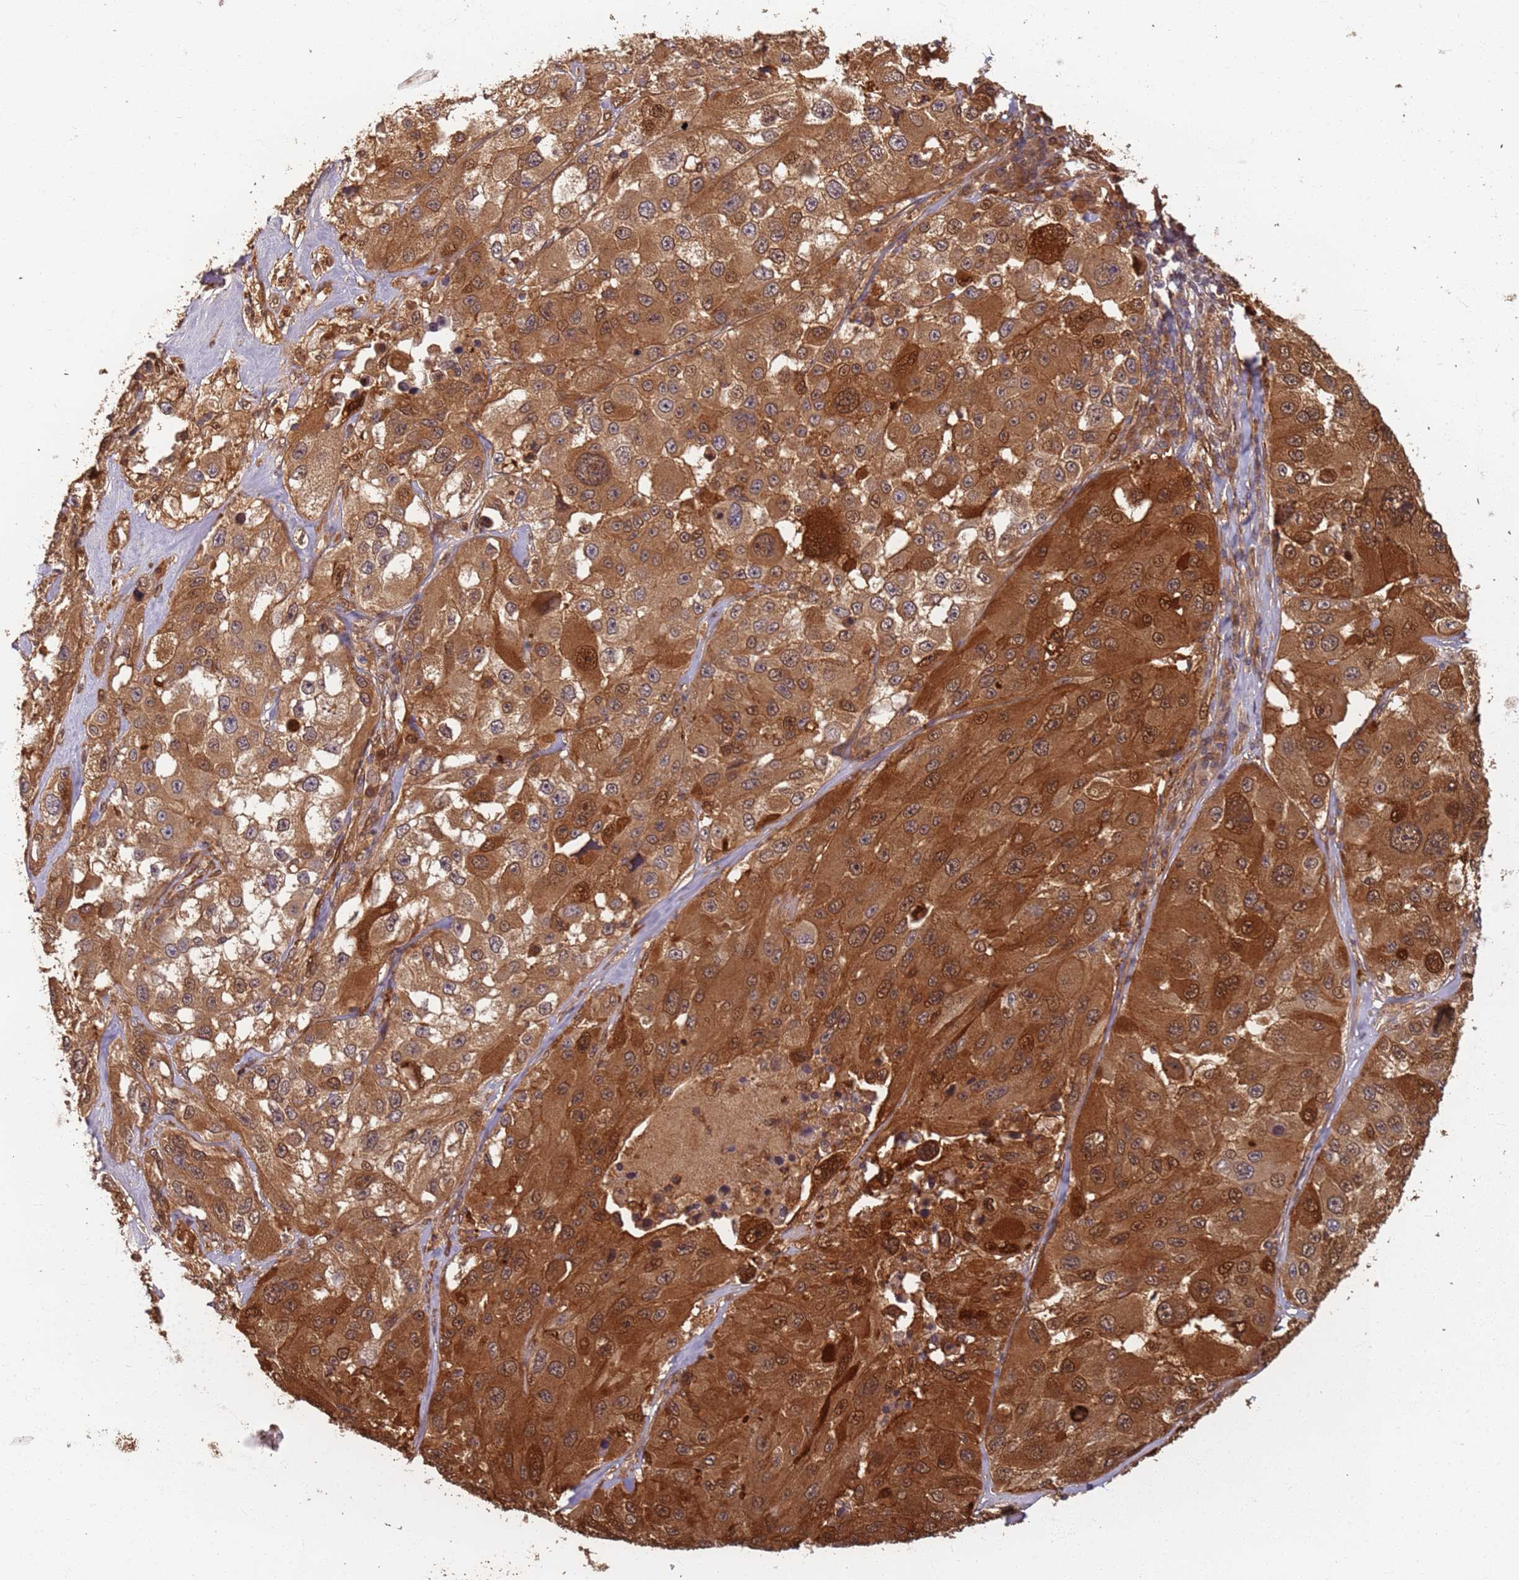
{"staining": {"intensity": "strong", "quantity": ">75%", "location": "cytoplasmic/membranous,nuclear"}, "tissue": "melanoma", "cell_type": "Tumor cells", "image_type": "cancer", "snomed": [{"axis": "morphology", "description": "Malignant melanoma, Metastatic site"}, {"axis": "topography", "description": "Lymph node"}], "caption": "Melanoma was stained to show a protein in brown. There is high levels of strong cytoplasmic/membranous and nuclear staining in approximately >75% of tumor cells. (DAB (3,3'-diaminobenzidine) IHC with brightfield microscopy, high magnification).", "gene": "SDCCAG8", "patient": {"sex": "male", "age": 62}}